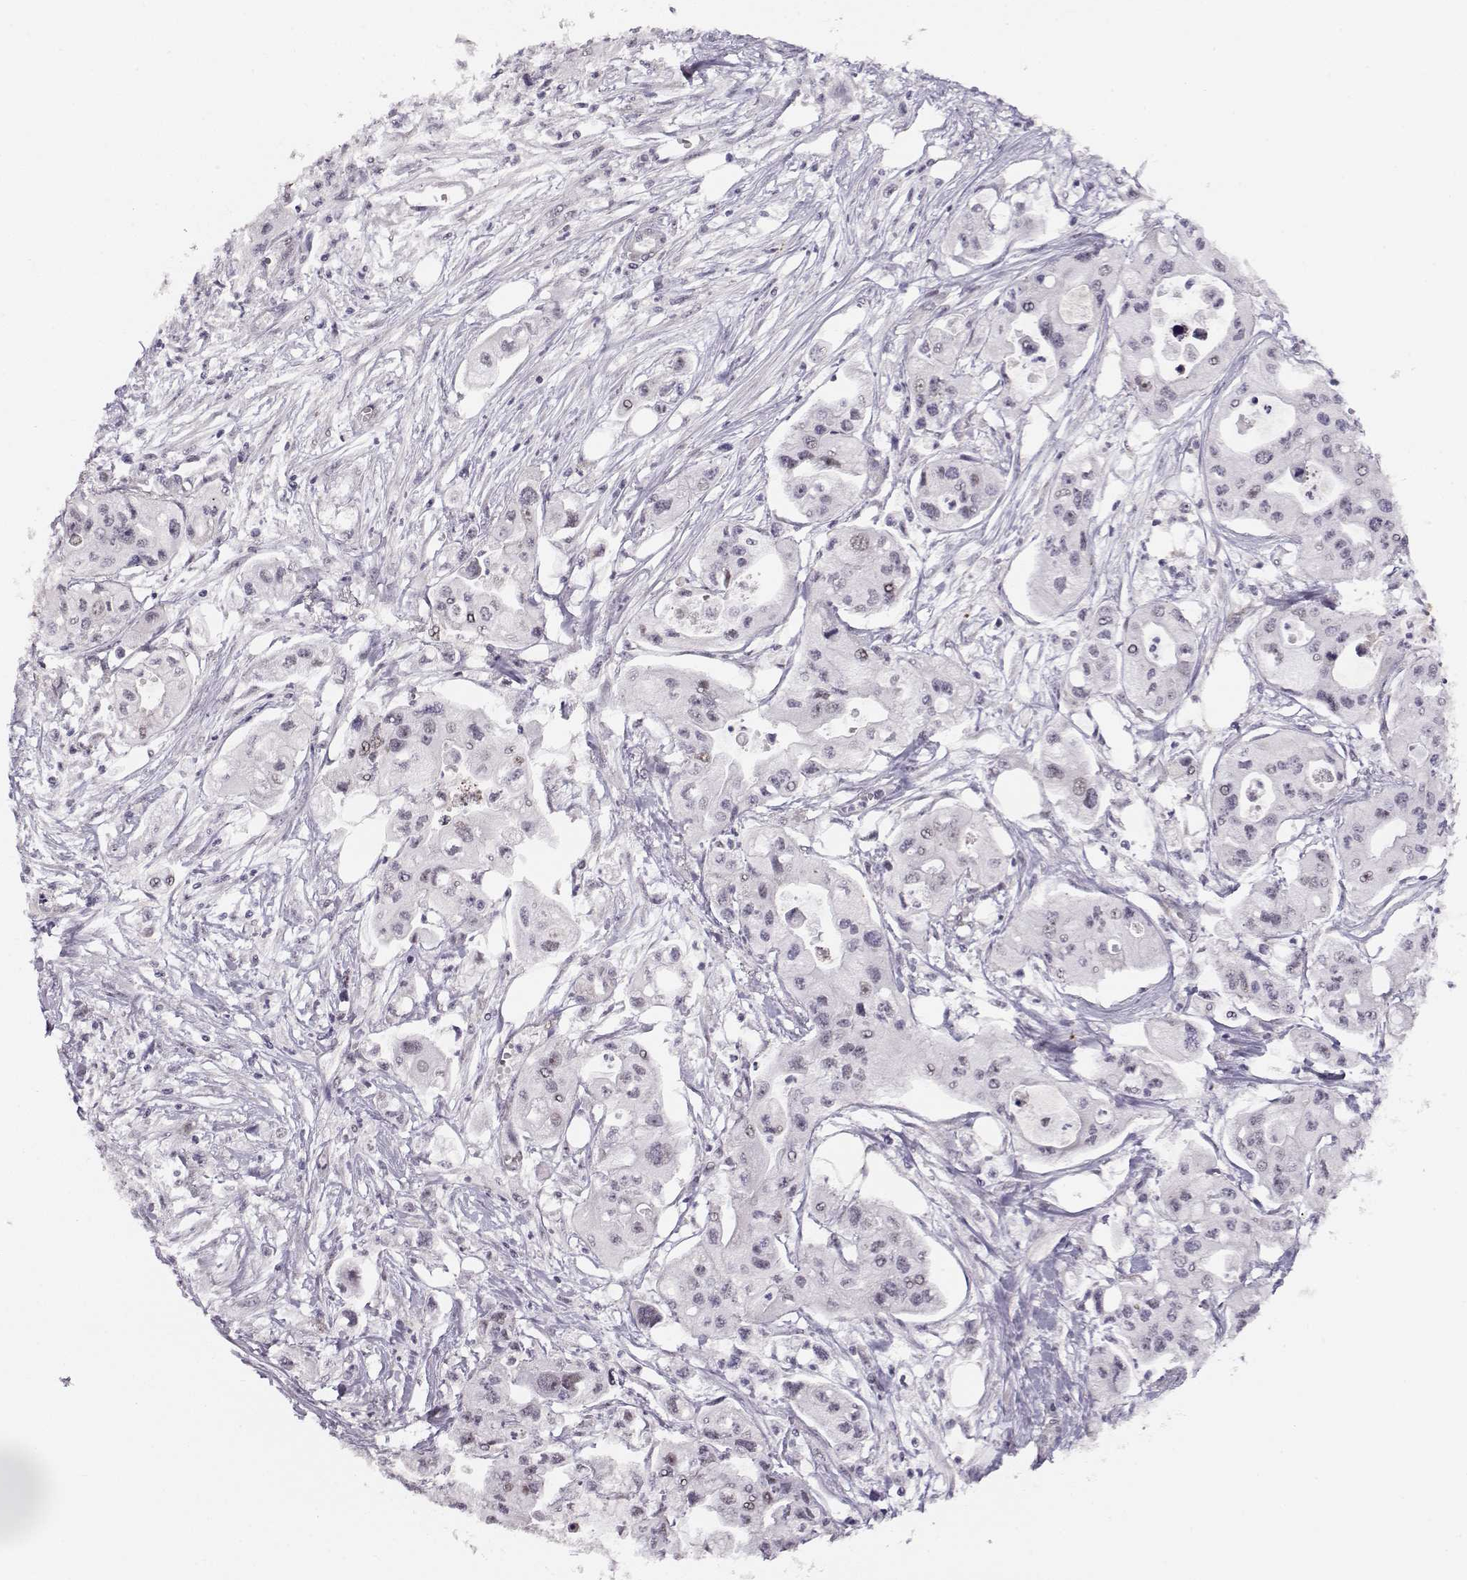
{"staining": {"intensity": "negative", "quantity": "none", "location": "none"}, "tissue": "pancreatic cancer", "cell_type": "Tumor cells", "image_type": "cancer", "snomed": [{"axis": "morphology", "description": "Adenocarcinoma, NOS"}, {"axis": "topography", "description": "Pancreas"}], "caption": "Human pancreatic cancer stained for a protein using immunohistochemistry (IHC) displays no staining in tumor cells.", "gene": "CIR1", "patient": {"sex": "male", "age": 70}}